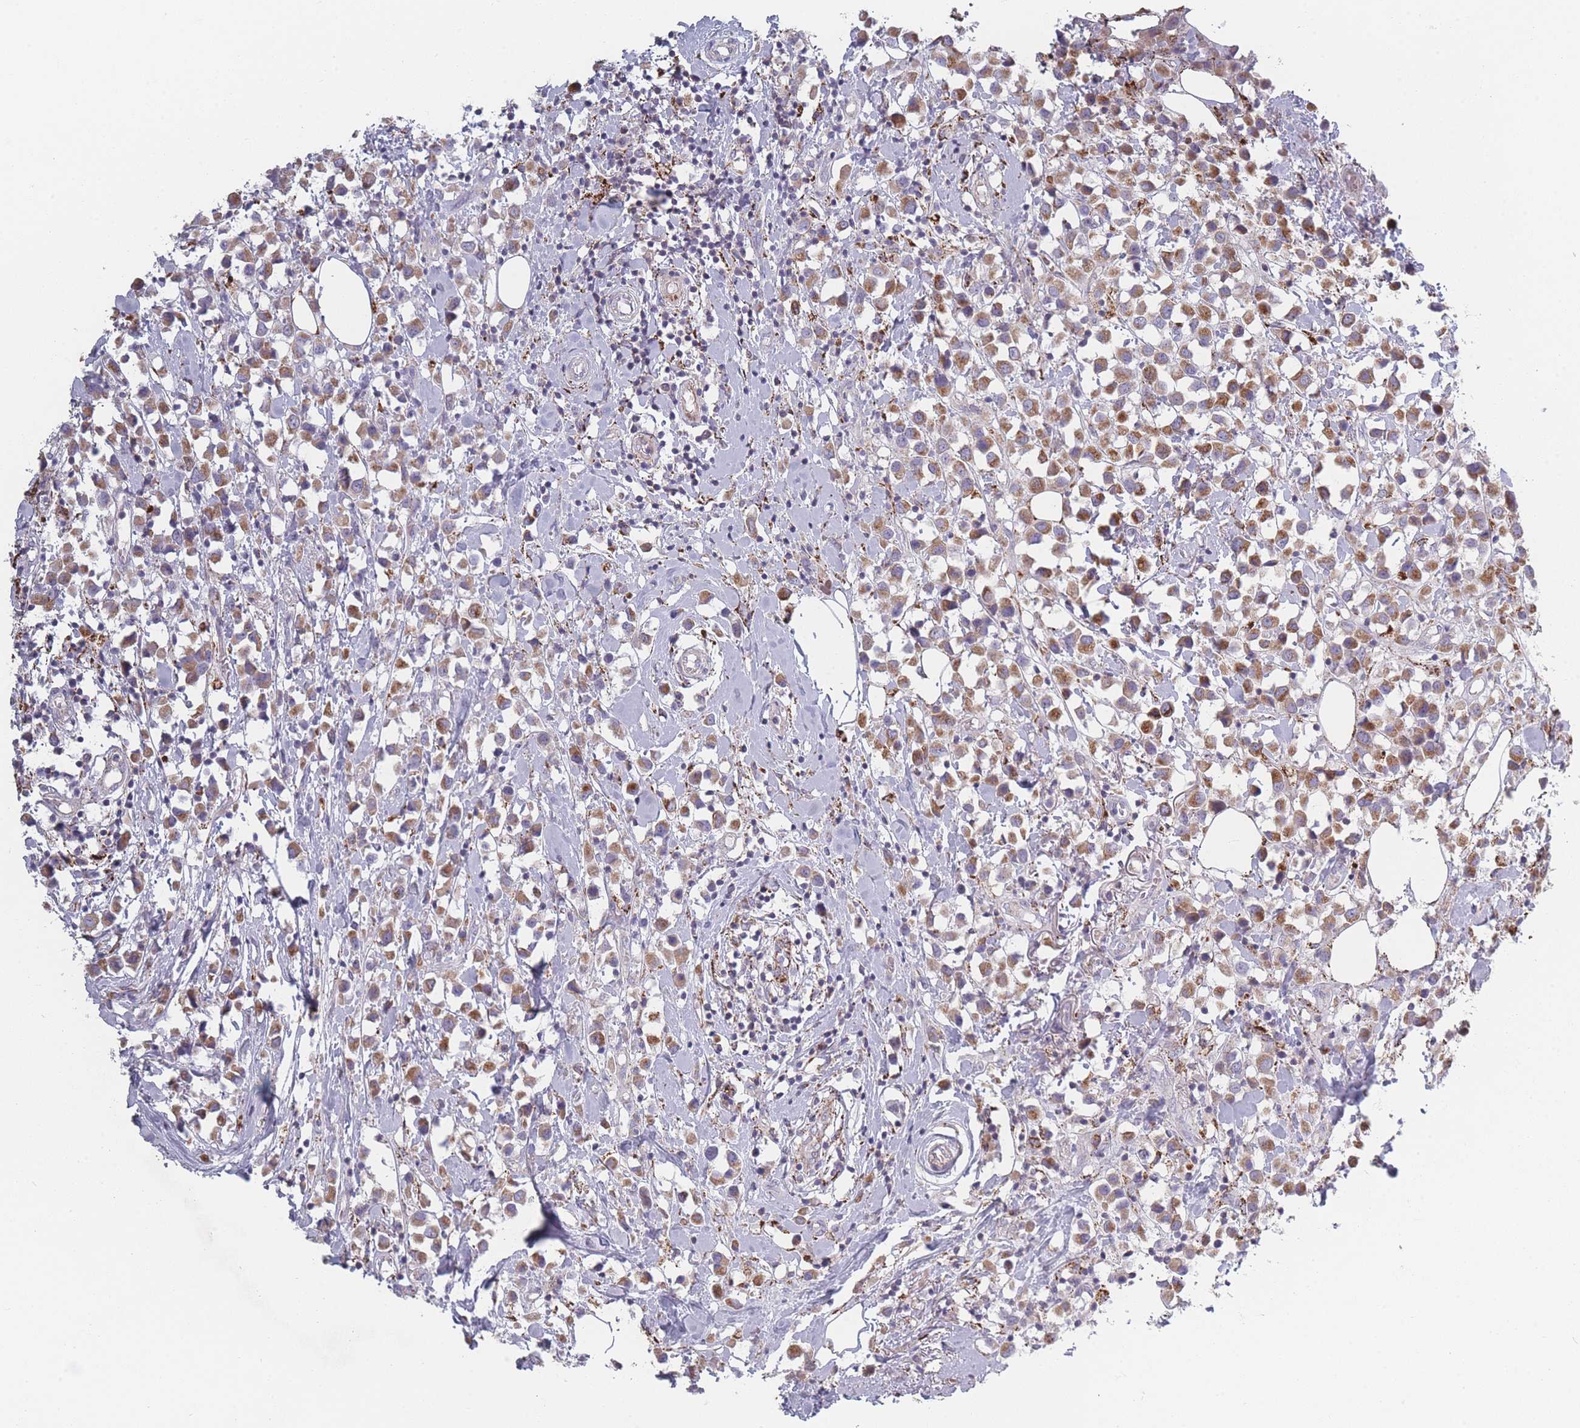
{"staining": {"intensity": "moderate", "quantity": ">75%", "location": "cytoplasmic/membranous"}, "tissue": "breast cancer", "cell_type": "Tumor cells", "image_type": "cancer", "snomed": [{"axis": "morphology", "description": "Duct carcinoma"}, {"axis": "topography", "description": "Breast"}], "caption": "Immunohistochemistry image of neoplastic tissue: intraductal carcinoma (breast) stained using immunohistochemistry shows medium levels of moderate protein expression localized specifically in the cytoplasmic/membranous of tumor cells, appearing as a cytoplasmic/membranous brown color.", "gene": "PEX11B", "patient": {"sex": "female", "age": 61}}